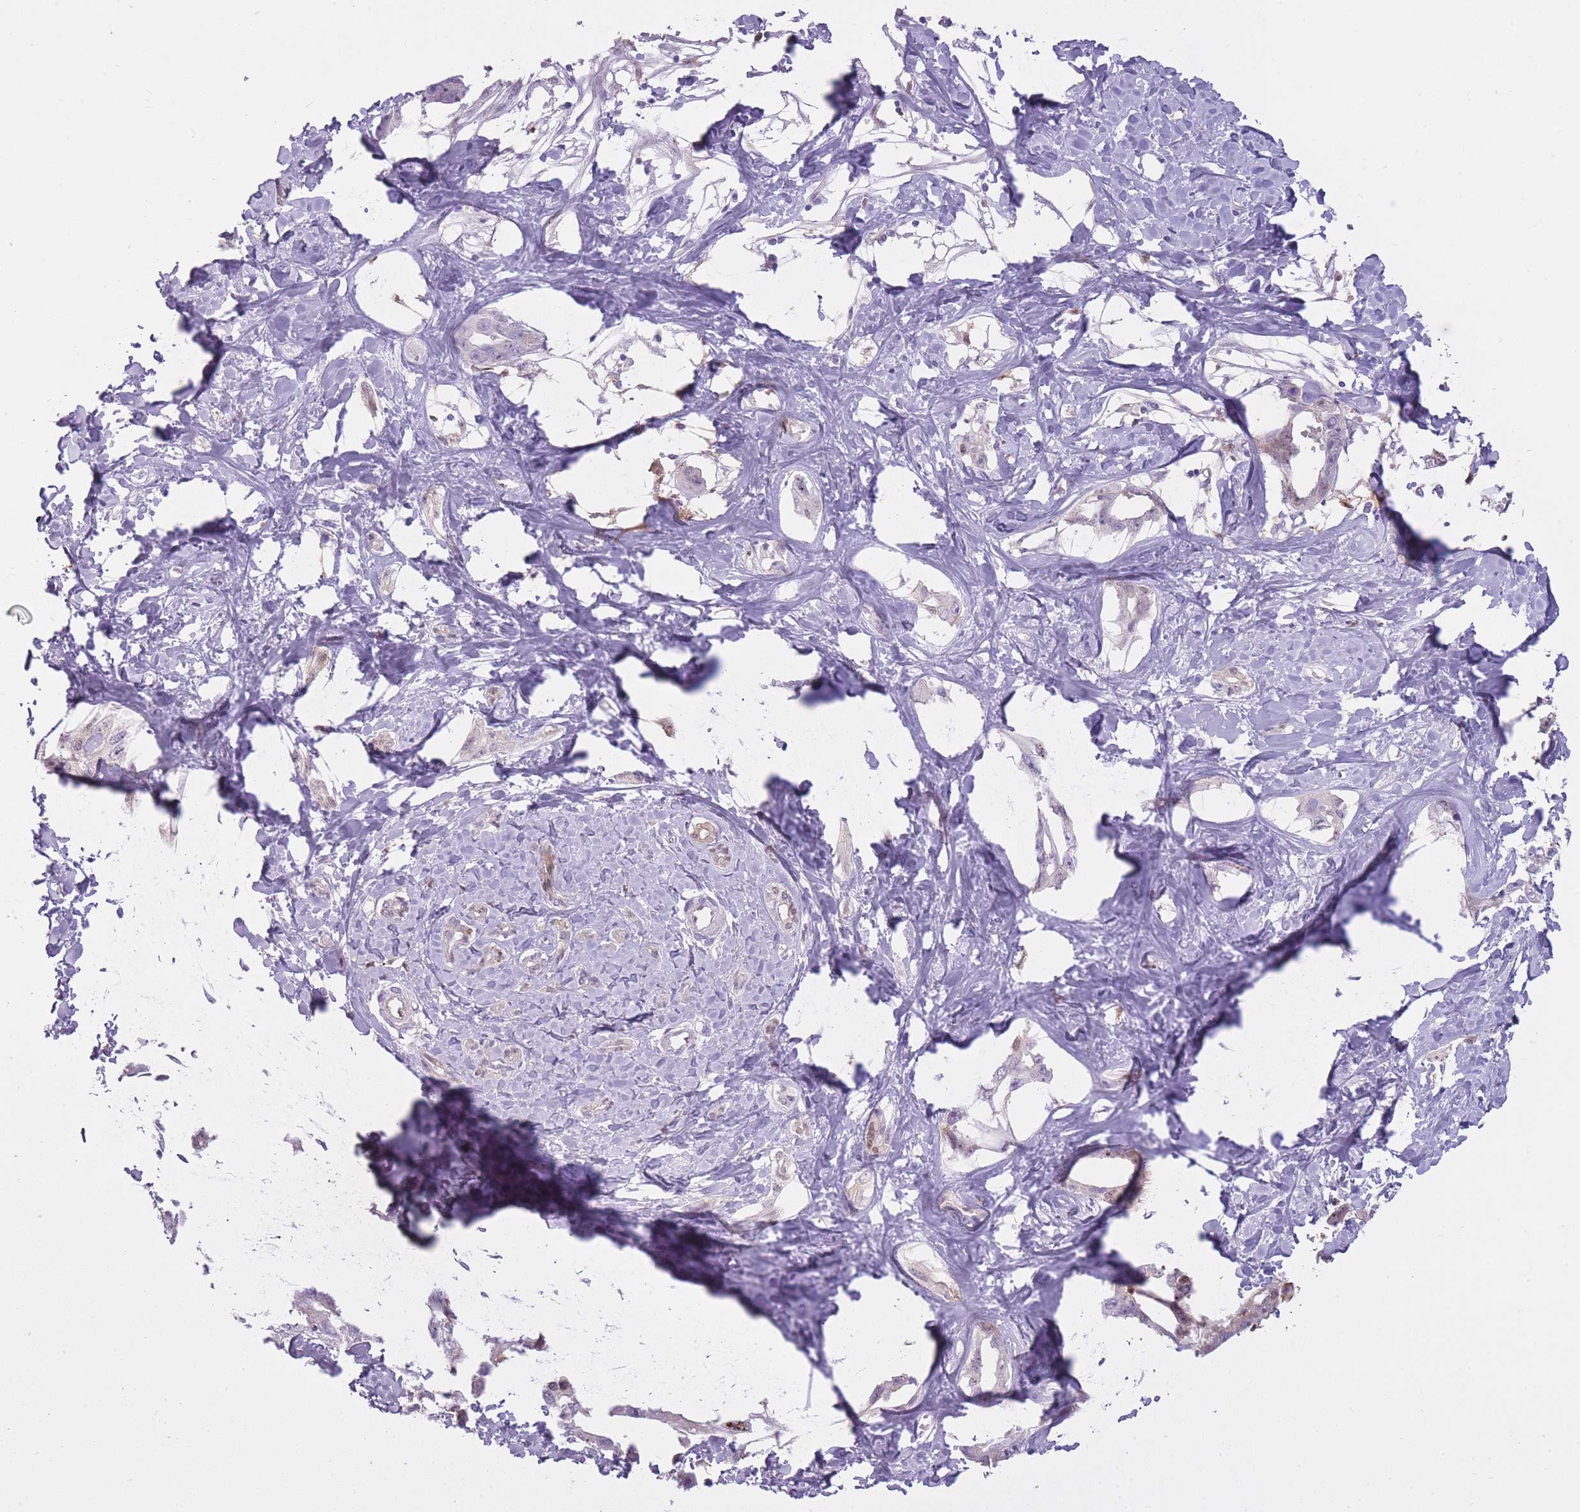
{"staining": {"intensity": "negative", "quantity": "none", "location": "none"}, "tissue": "liver cancer", "cell_type": "Tumor cells", "image_type": "cancer", "snomed": [{"axis": "morphology", "description": "Cholangiocarcinoma"}, {"axis": "topography", "description": "Liver"}], "caption": "Cholangiocarcinoma (liver) was stained to show a protein in brown. There is no significant staining in tumor cells.", "gene": "LGALS9", "patient": {"sex": "male", "age": 59}}